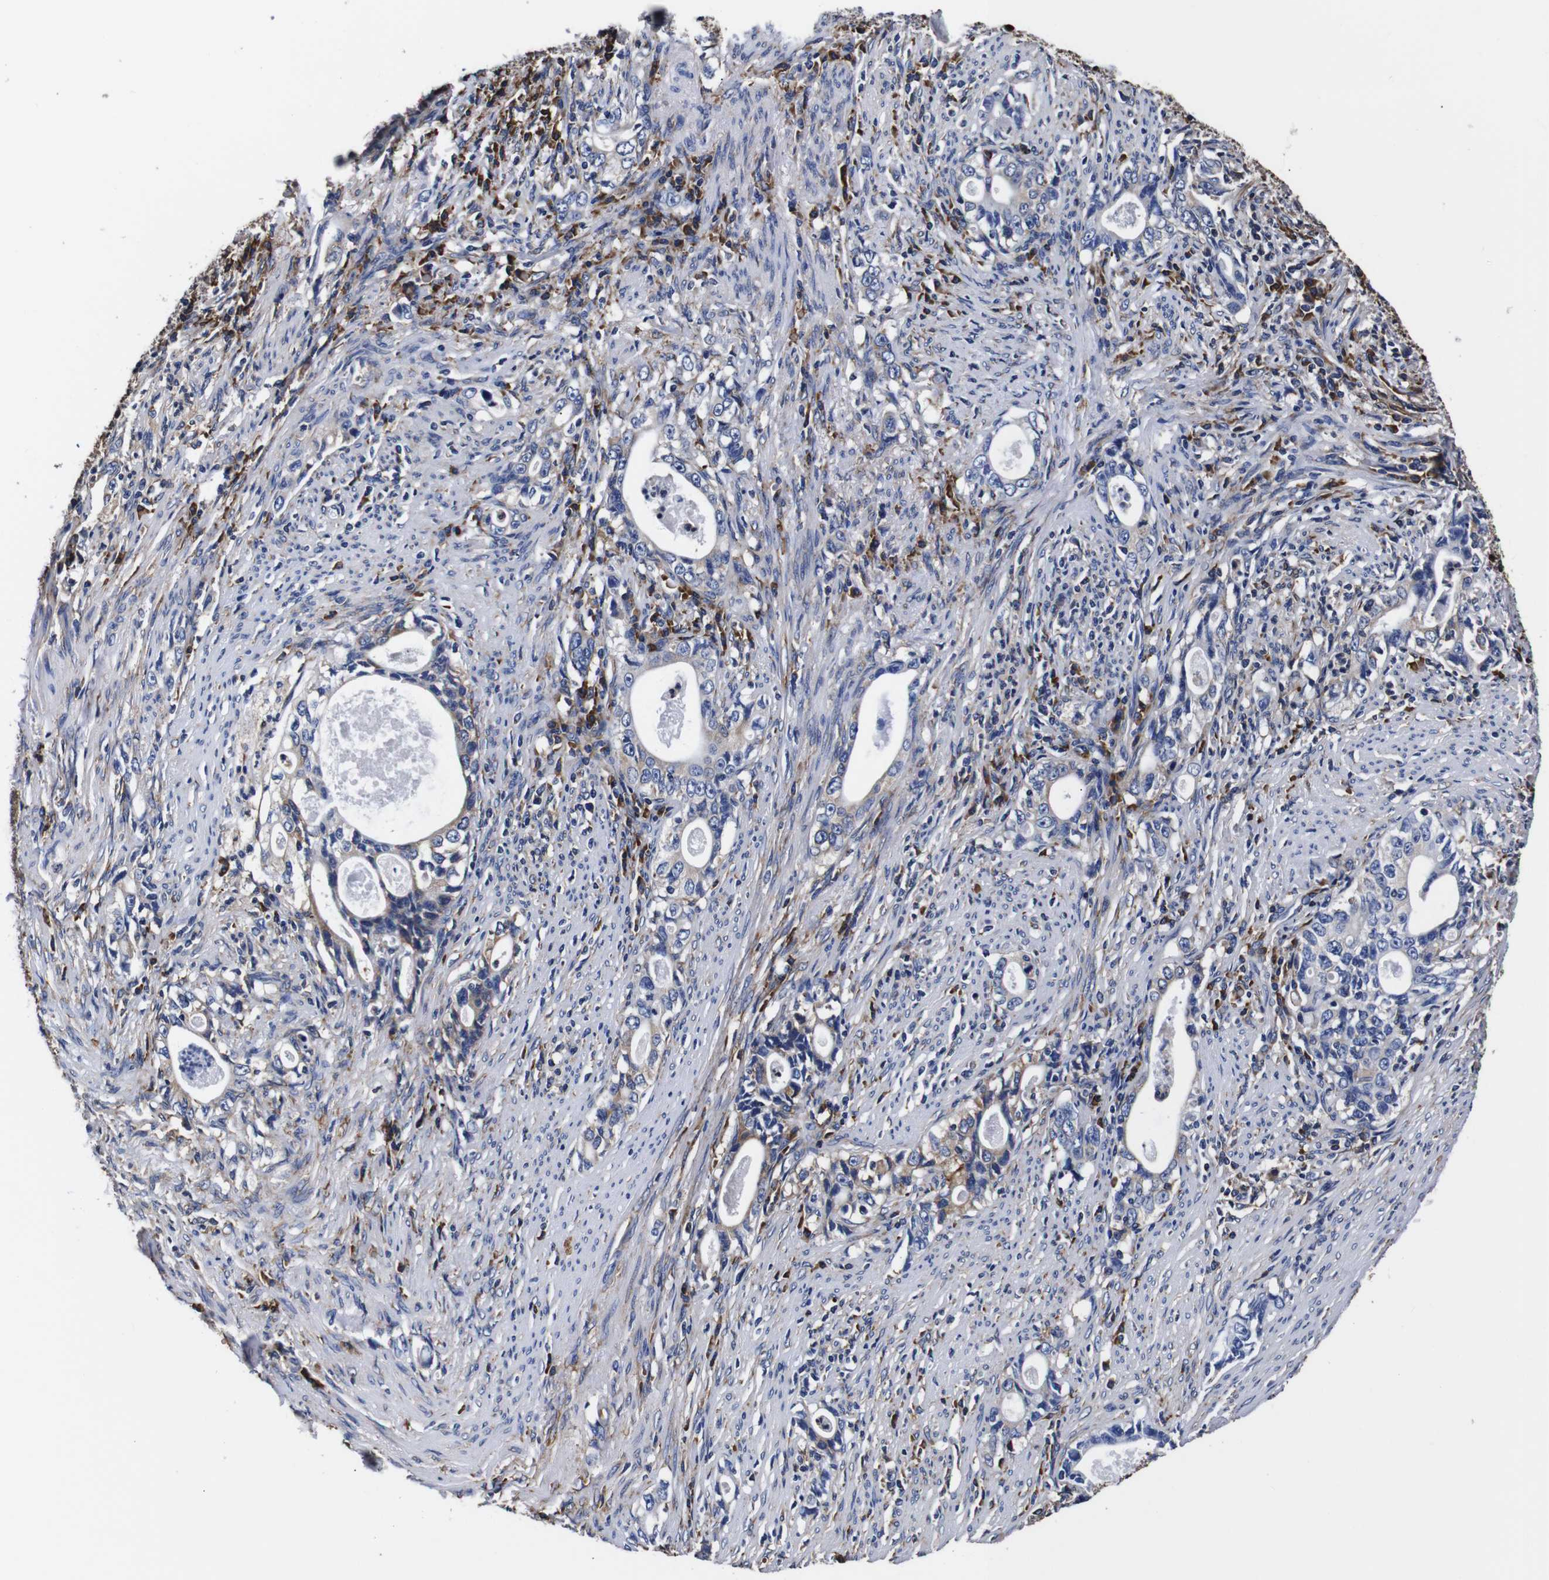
{"staining": {"intensity": "weak", "quantity": "<25%", "location": "cytoplasmic/membranous"}, "tissue": "stomach cancer", "cell_type": "Tumor cells", "image_type": "cancer", "snomed": [{"axis": "morphology", "description": "Adenocarcinoma, NOS"}, {"axis": "topography", "description": "Stomach, lower"}], "caption": "Stomach adenocarcinoma was stained to show a protein in brown. There is no significant positivity in tumor cells. (DAB immunohistochemistry (IHC) with hematoxylin counter stain).", "gene": "PPIB", "patient": {"sex": "female", "age": 72}}